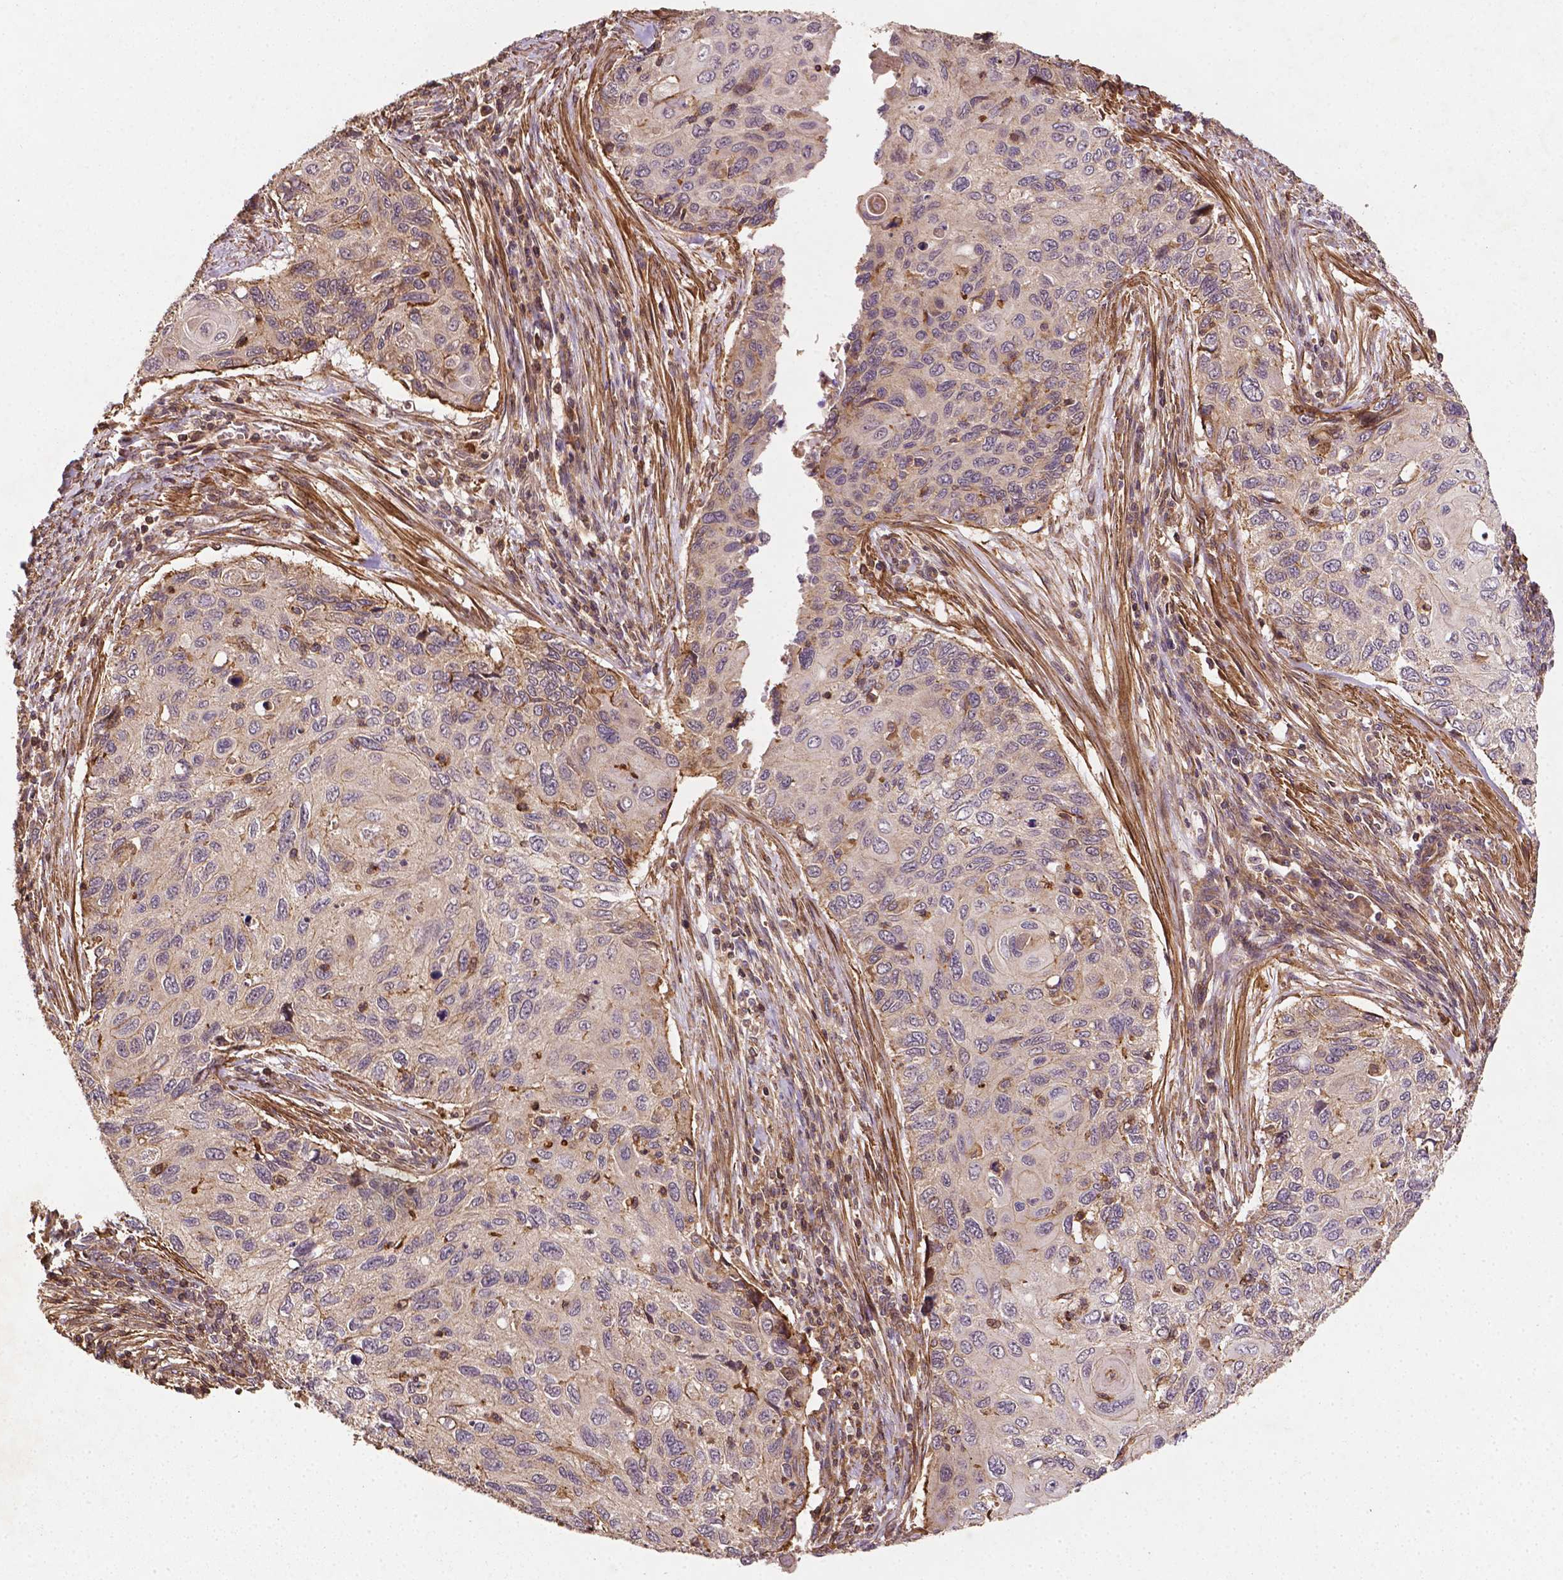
{"staining": {"intensity": "negative", "quantity": "none", "location": "none"}, "tissue": "cervical cancer", "cell_type": "Tumor cells", "image_type": "cancer", "snomed": [{"axis": "morphology", "description": "Squamous cell carcinoma, NOS"}, {"axis": "topography", "description": "Cervix"}], "caption": "An immunohistochemistry (IHC) image of cervical cancer is shown. There is no staining in tumor cells of cervical cancer.", "gene": "ZMYND19", "patient": {"sex": "female", "age": 70}}